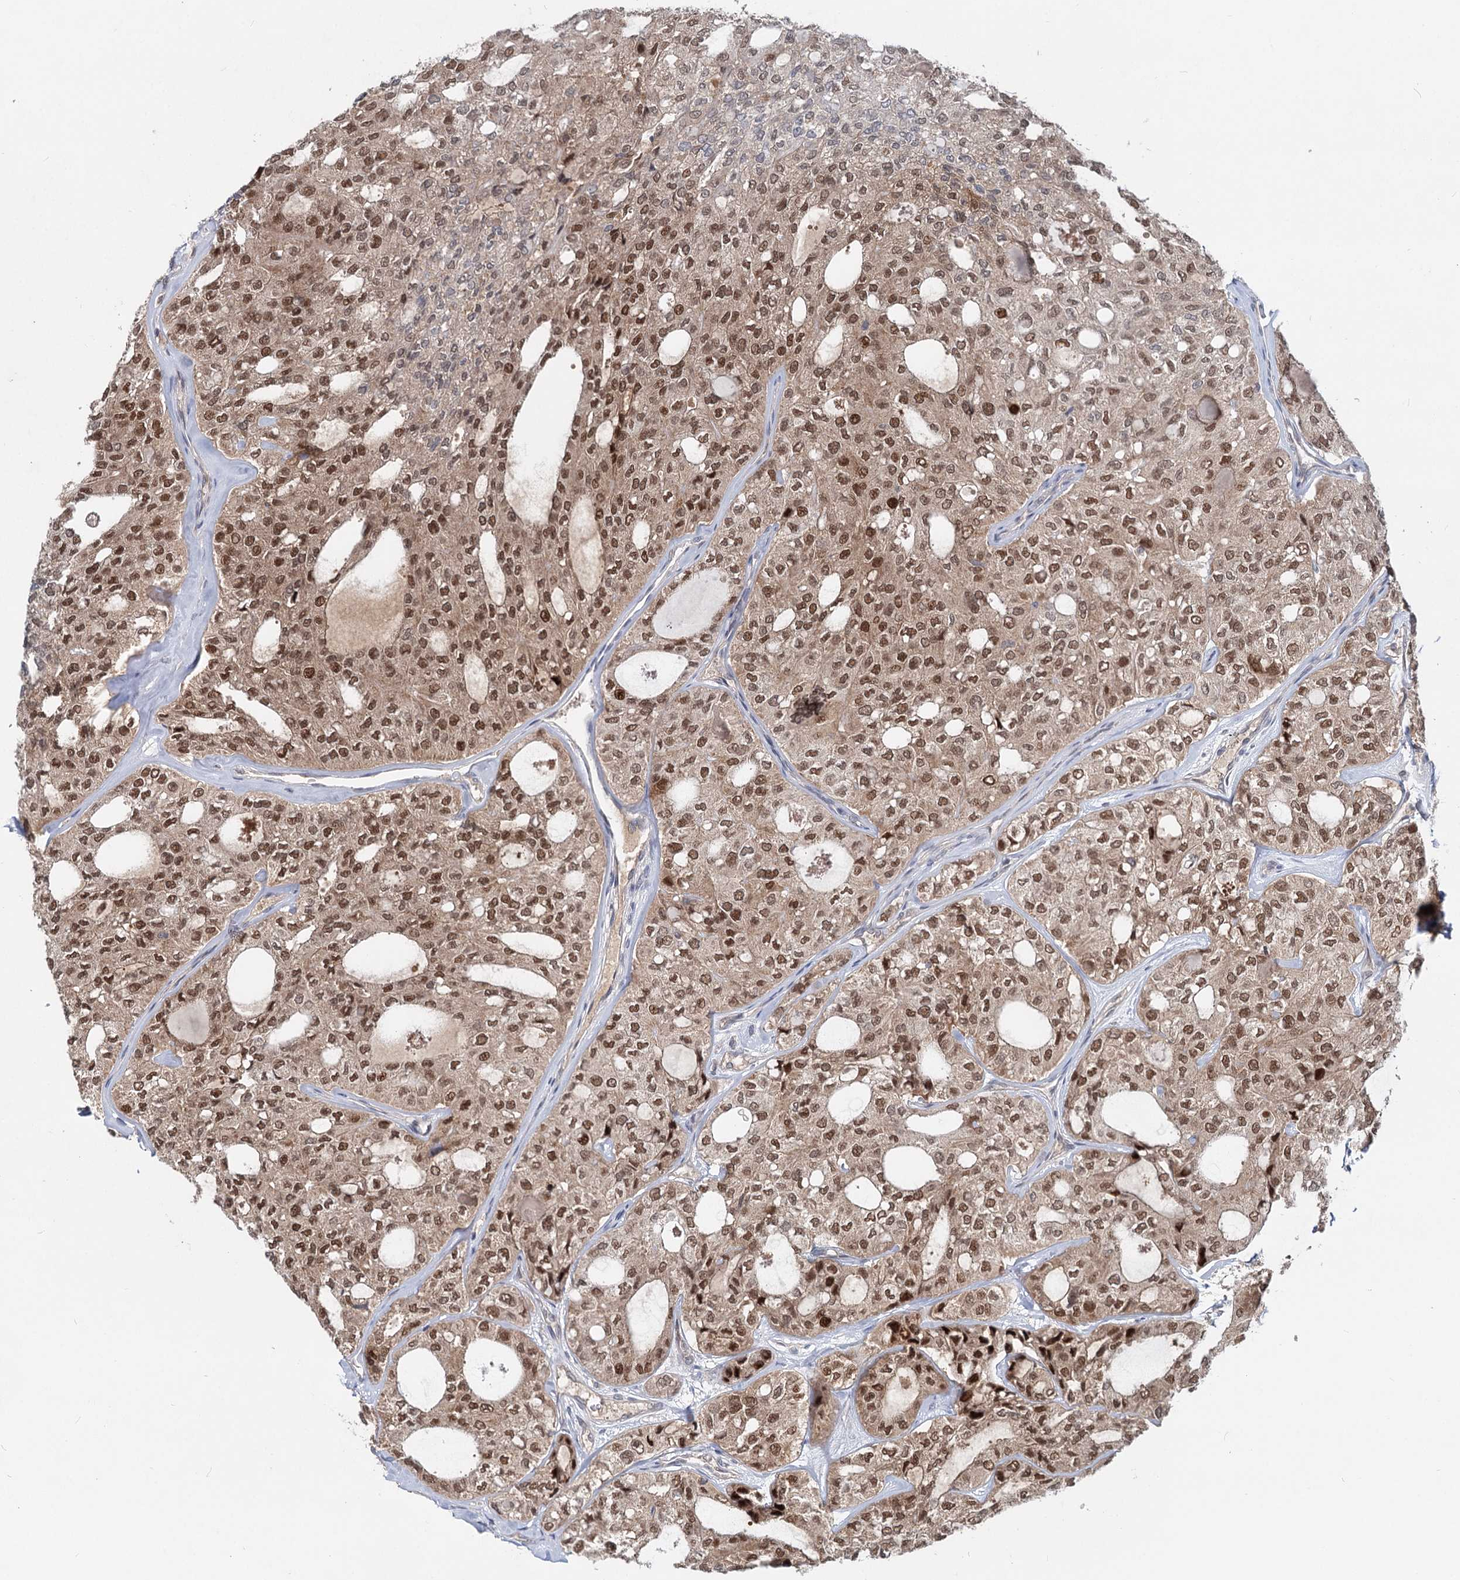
{"staining": {"intensity": "moderate", "quantity": ">75%", "location": "cytoplasmic/membranous,nuclear"}, "tissue": "thyroid cancer", "cell_type": "Tumor cells", "image_type": "cancer", "snomed": [{"axis": "morphology", "description": "Follicular adenoma carcinoma, NOS"}, {"axis": "topography", "description": "Thyroid gland"}], "caption": "Protein analysis of thyroid cancer (follicular adenoma carcinoma) tissue reveals moderate cytoplasmic/membranous and nuclear expression in about >75% of tumor cells.", "gene": "AP3B1", "patient": {"sex": "male", "age": 75}}